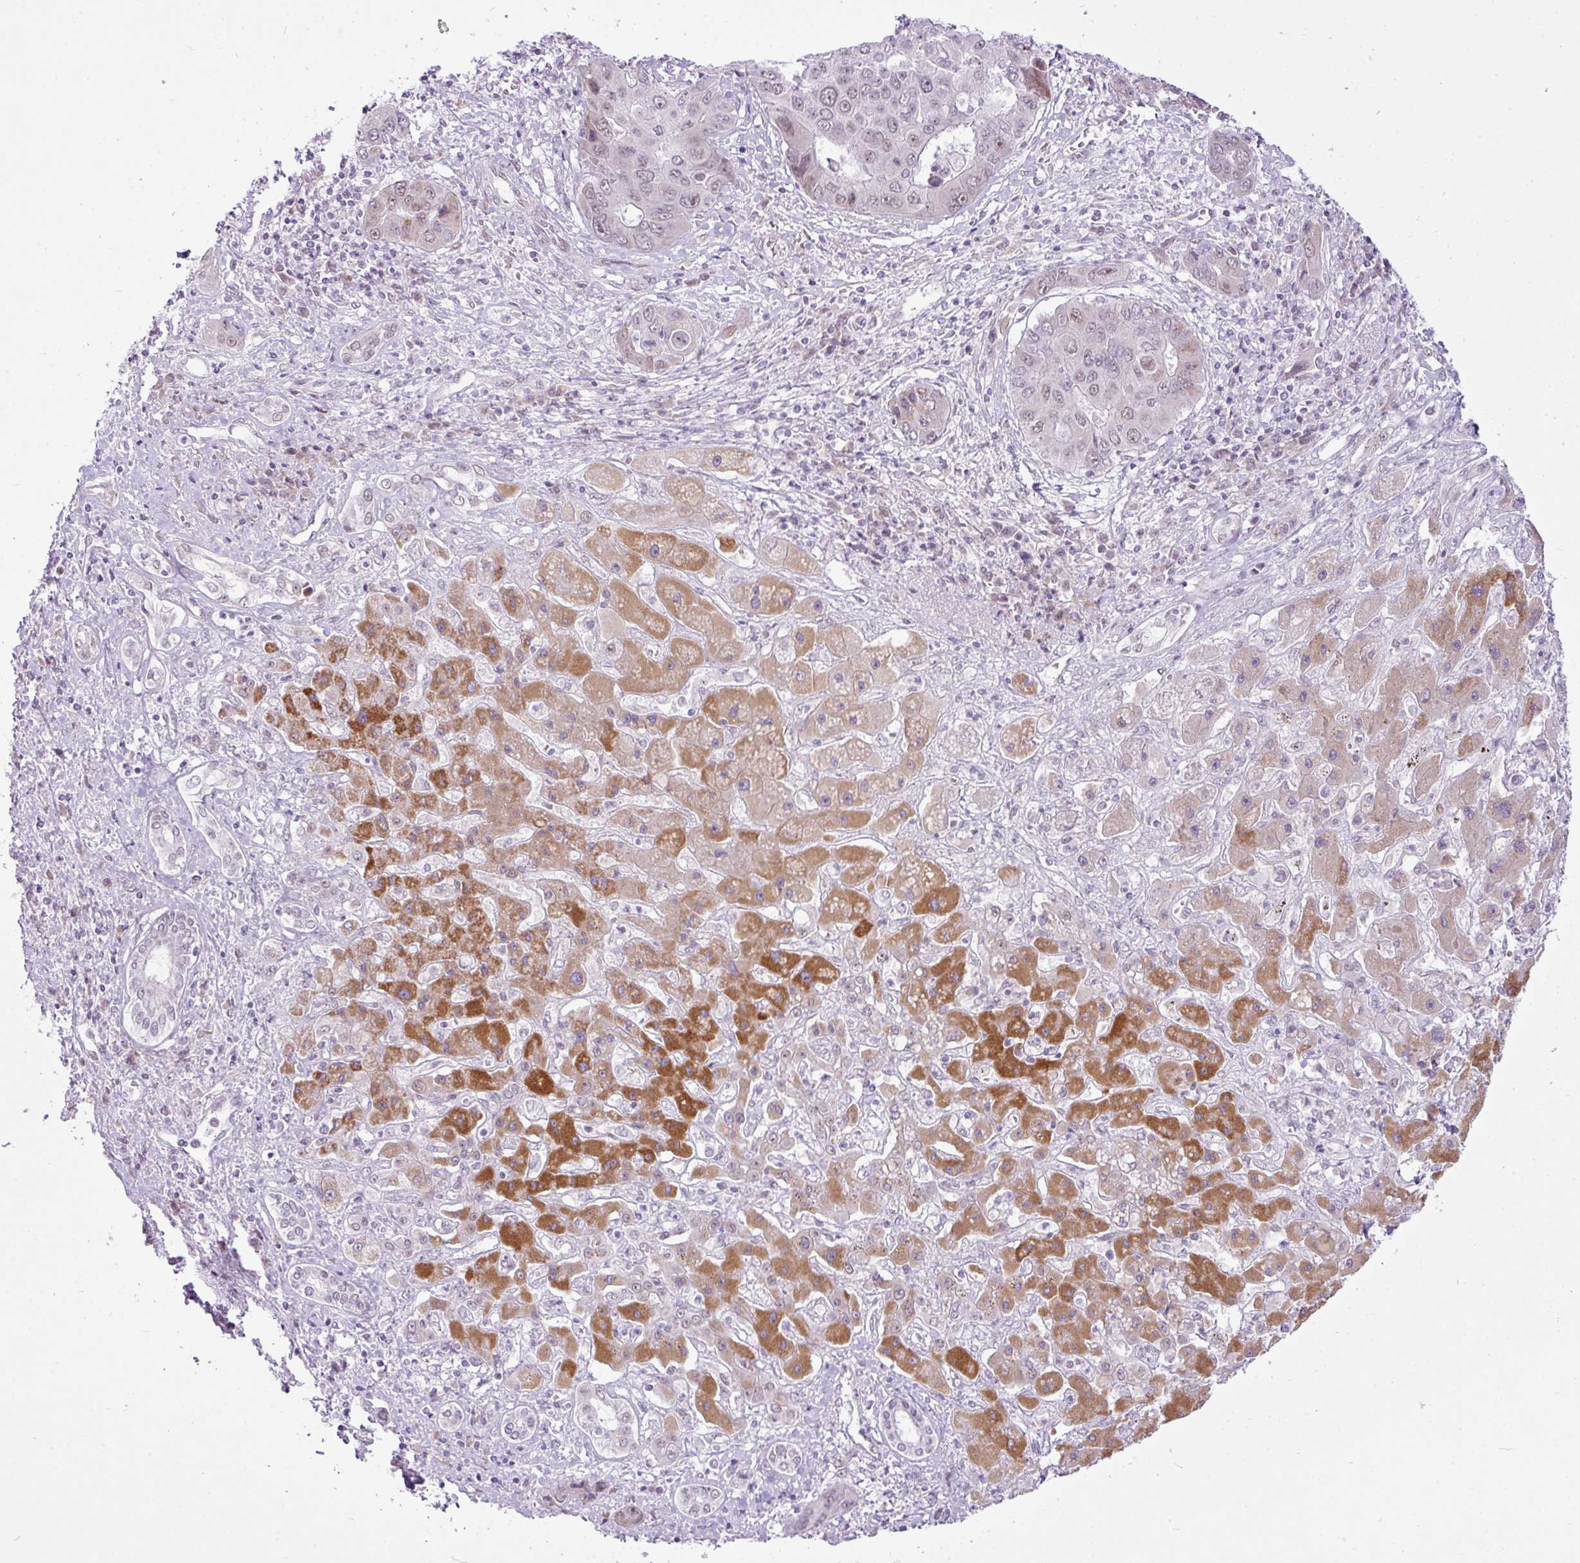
{"staining": {"intensity": "moderate", "quantity": "<25%", "location": "cytoplasmic/membranous,nuclear"}, "tissue": "liver cancer", "cell_type": "Tumor cells", "image_type": "cancer", "snomed": [{"axis": "morphology", "description": "Cholangiocarcinoma"}, {"axis": "topography", "description": "Liver"}], "caption": "There is low levels of moderate cytoplasmic/membranous and nuclear staining in tumor cells of liver cholangiocarcinoma, as demonstrated by immunohistochemical staining (brown color).", "gene": "ELOA2", "patient": {"sex": "male", "age": 67}}